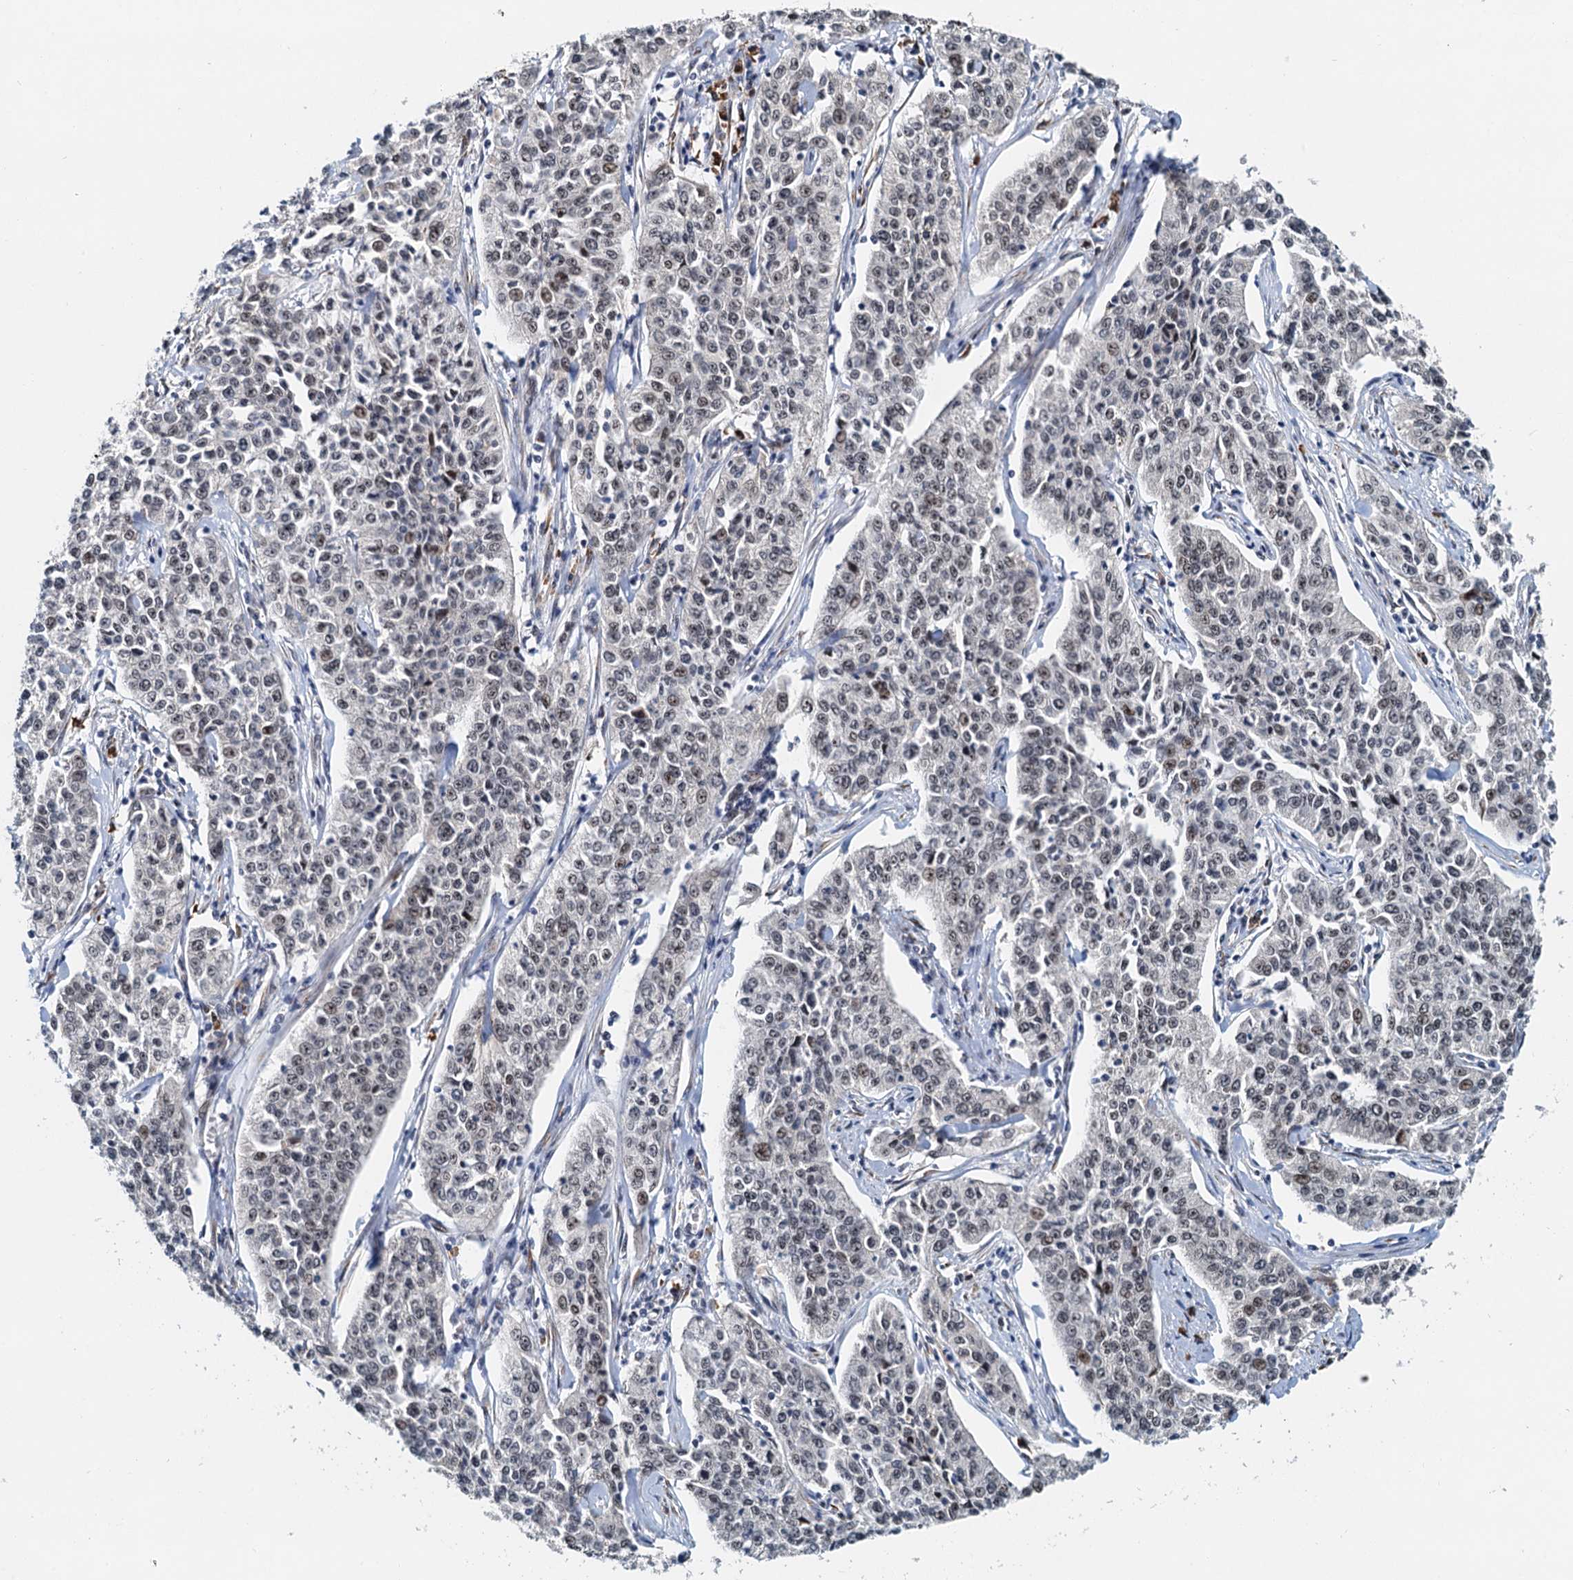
{"staining": {"intensity": "negative", "quantity": "none", "location": "none"}, "tissue": "cervical cancer", "cell_type": "Tumor cells", "image_type": "cancer", "snomed": [{"axis": "morphology", "description": "Squamous cell carcinoma, NOS"}, {"axis": "topography", "description": "Cervix"}], "caption": "This is a histopathology image of immunohistochemistry (IHC) staining of cervical squamous cell carcinoma, which shows no expression in tumor cells. (Brightfield microscopy of DAB (3,3'-diaminobenzidine) IHC at high magnification).", "gene": "DNAJC21", "patient": {"sex": "female", "age": 35}}